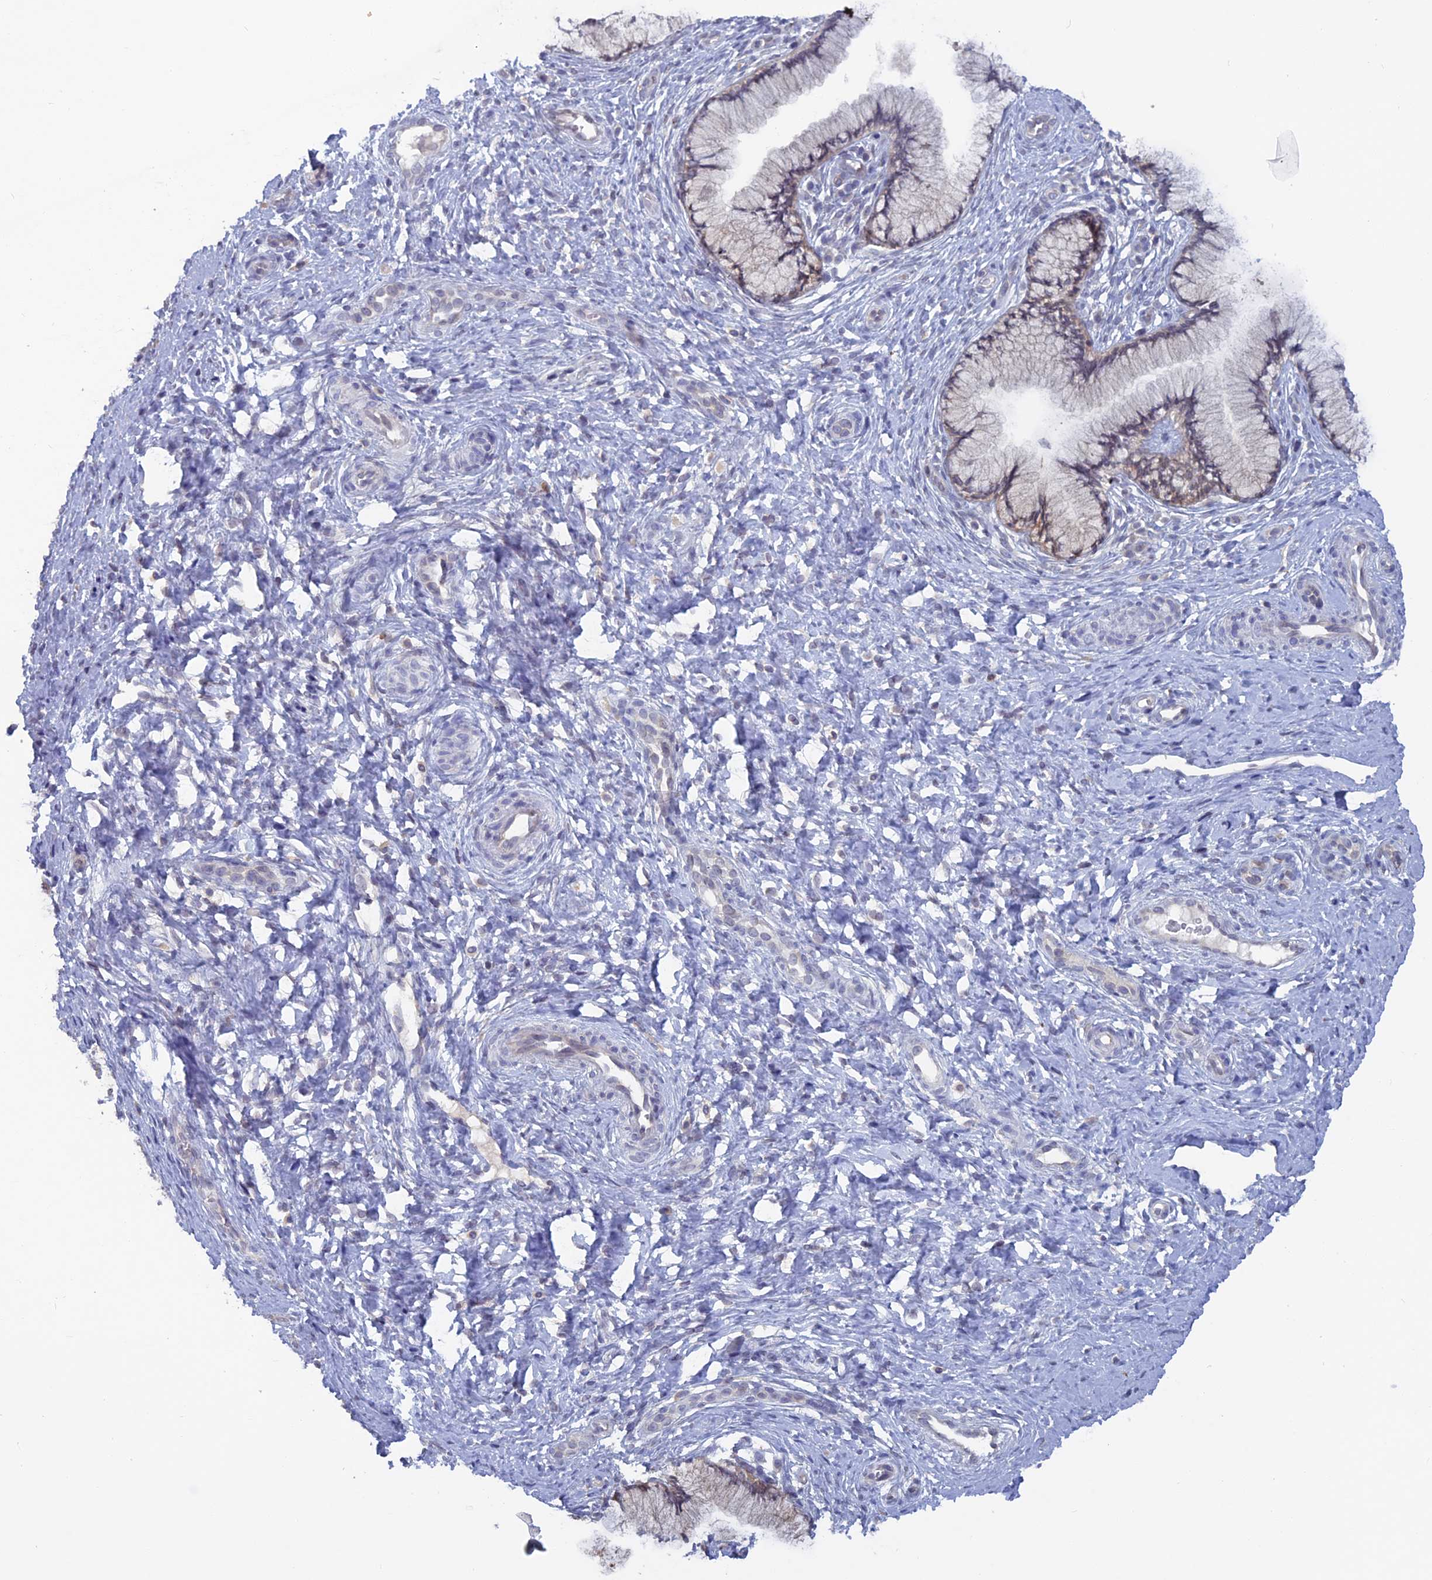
{"staining": {"intensity": "moderate", "quantity": "25%-75%", "location": "cytoplasmic/membranous"}, "tissue": "cervix", "cell_type": "Glandular cells", "image_type": "normal", "snomed": [{"axis": "morphology", "description": "Normal tissue, NOS"}, {"axis": "topography", "description": "Cervix"}], "caption": "High-power microscopy captured an immunohistochemistry micrograph of benign cervix, revealing moderate cytoplasmic/membranous positivity in approximately 25%-75% of glandular cells.", "gene": "WDR46", "patient": {"sex": "female", "age": 36}}